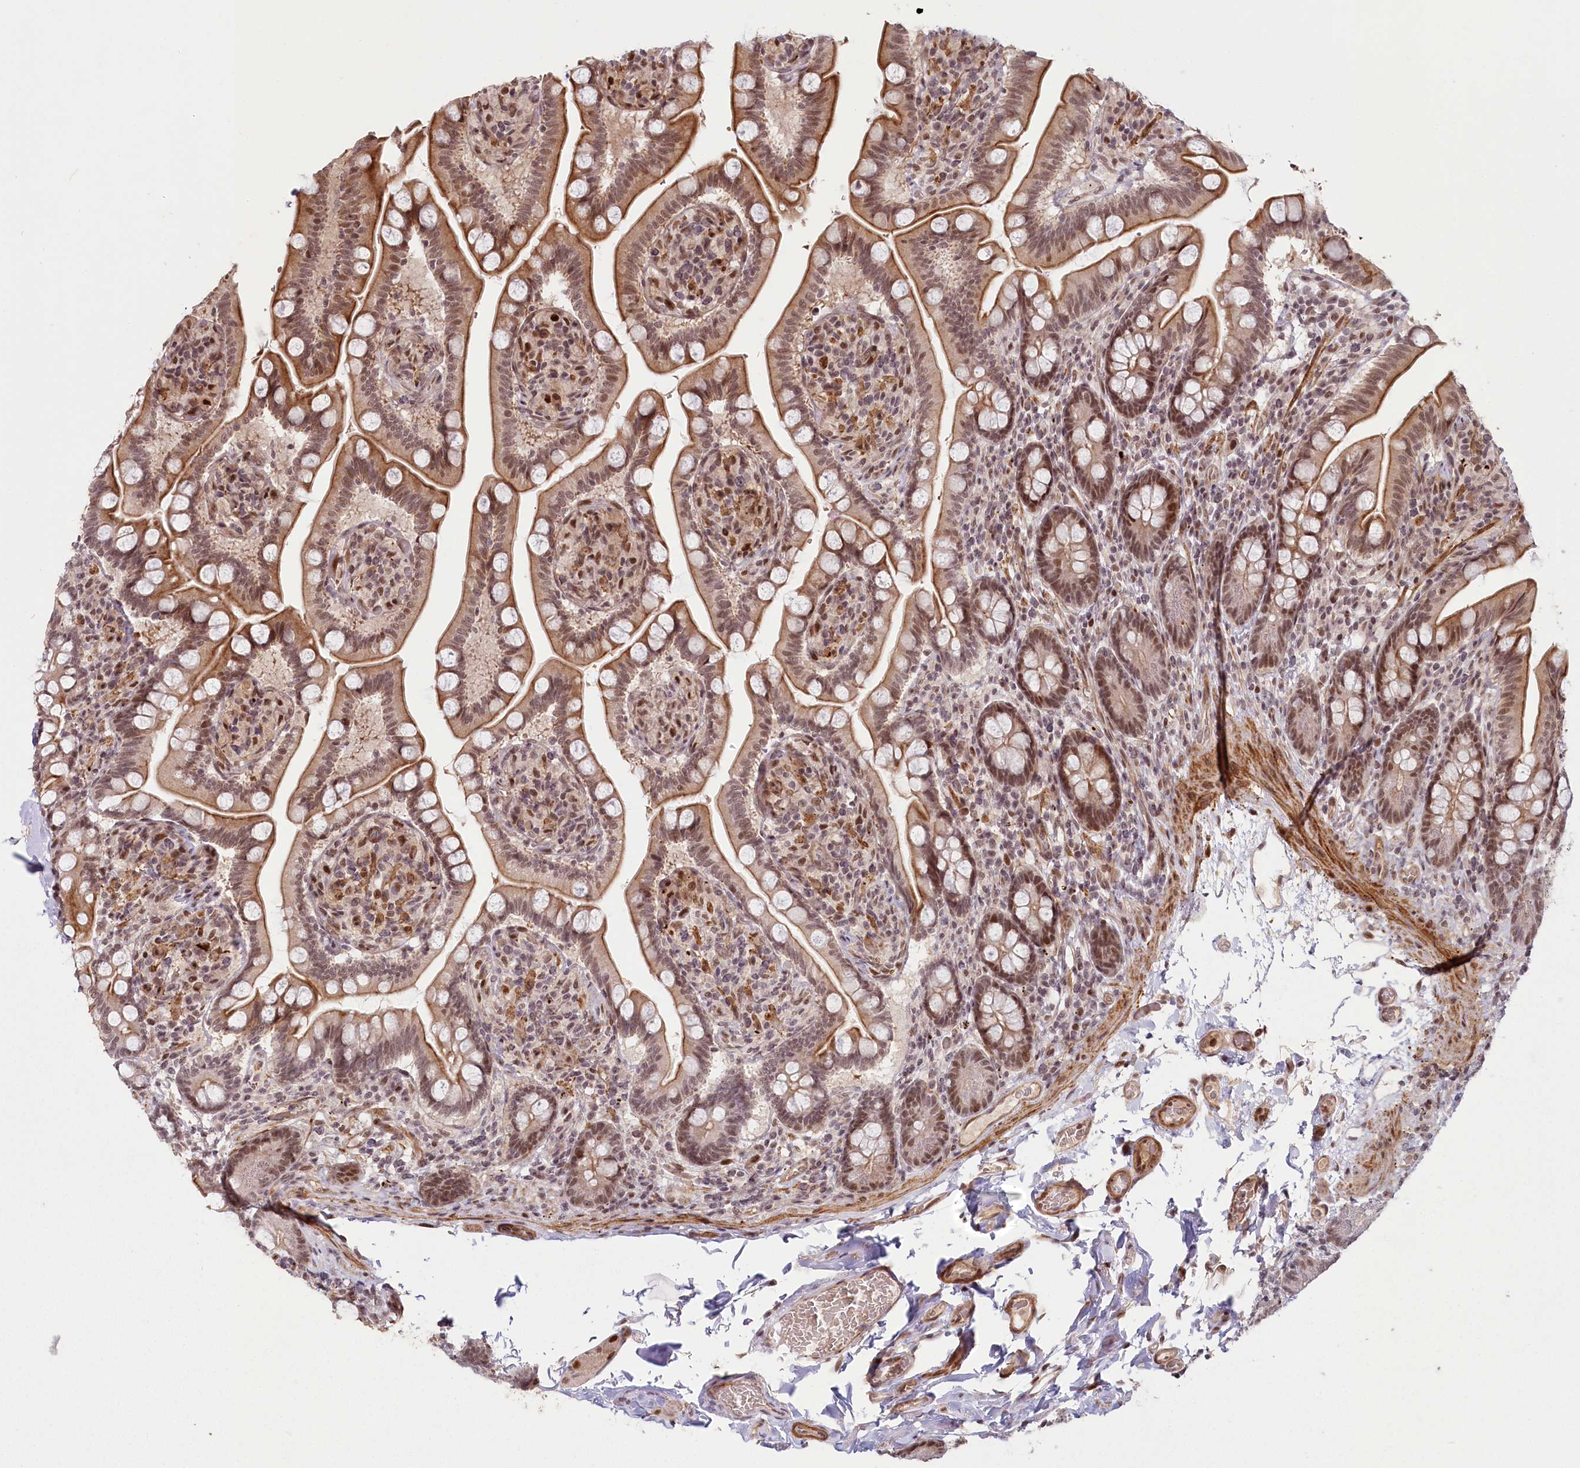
{"staining": {"intensity": "moderate", "quantity": ">75%", "location": "cytoplasmic/membranous,nuclear"}, "tissue": "small intestine", "cell_type": "Glandular cells", "image_type": "normal", "snomed": [{"axis": "morphology", "description": "Normal tissue, NOS"}, {"axis": "topography", "description": "Small intestine"}], "caption": "High-power microscopy captured an immunohistochemistry (IHC) photomicrograph of benign small intestine, revealing moderate cytoplasmic/membranous,nuclear staining in approximately >75% of glandular cells.", "gene": "FAM204A", "patient": {"sex": "female", "age": 64}}